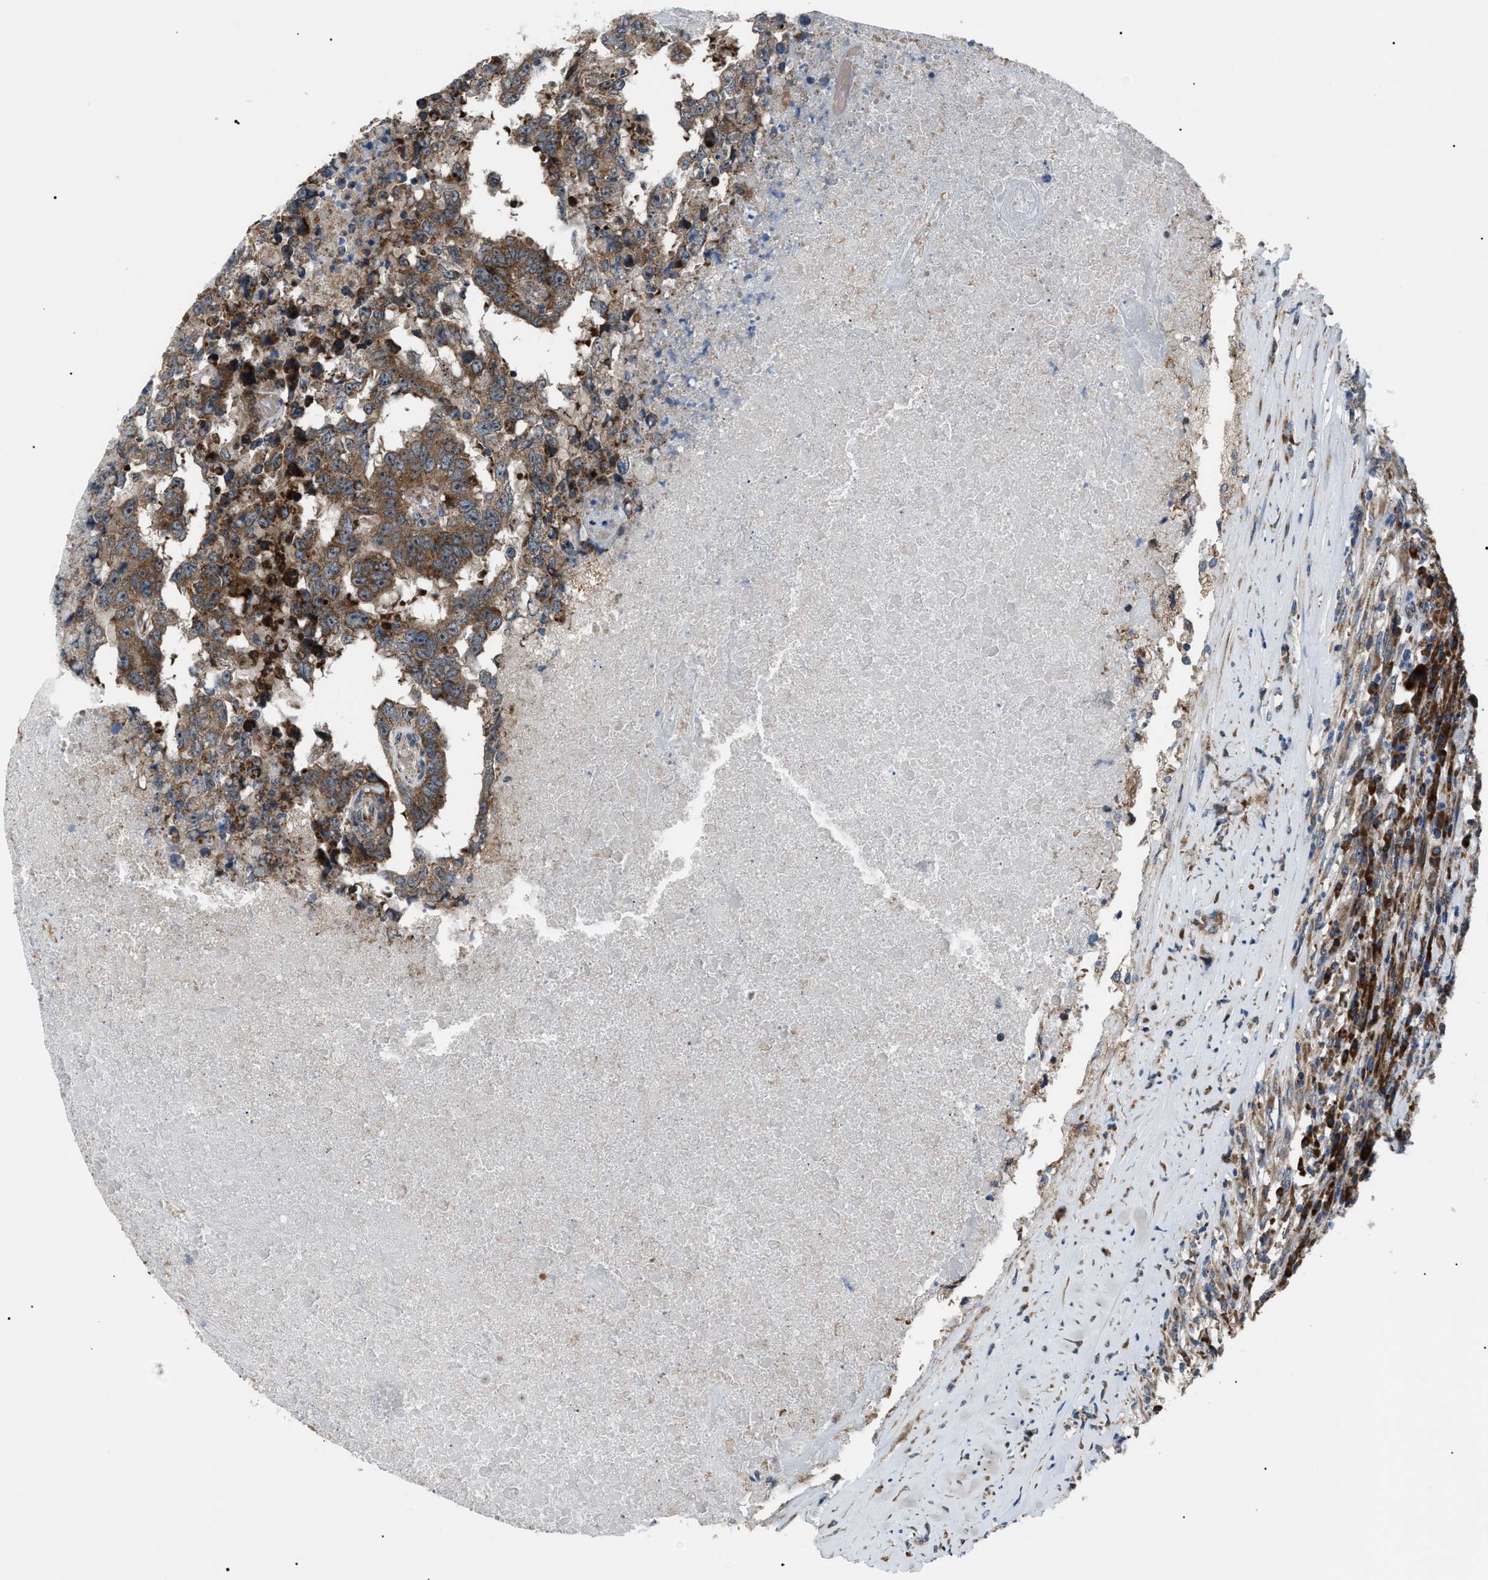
{"staining": {"intensity": "moderate", "quantity": ">75%", "location": "cytoplasmic/membranous"}, "tissue": "testis cancer", "cell_type": "Tumor cells", "image_type": "cancer", "snomed": [{"axis": "morphology", "description": "Necrosis, NOS"}, {"axis": "morphology", "description": "Carcinoma, Embryonal, NOS"}, {"axis": "topography", "description": "Testis"}], "caption": "Immunohistochemical staining of testis embryonal carcinoma reveals medium levels of moderate cytoplasmic/membranous protein positivity in about >75% of tumor cells.", "gene": "AGO2", "patient": {"sex": "male", "age": 19}}